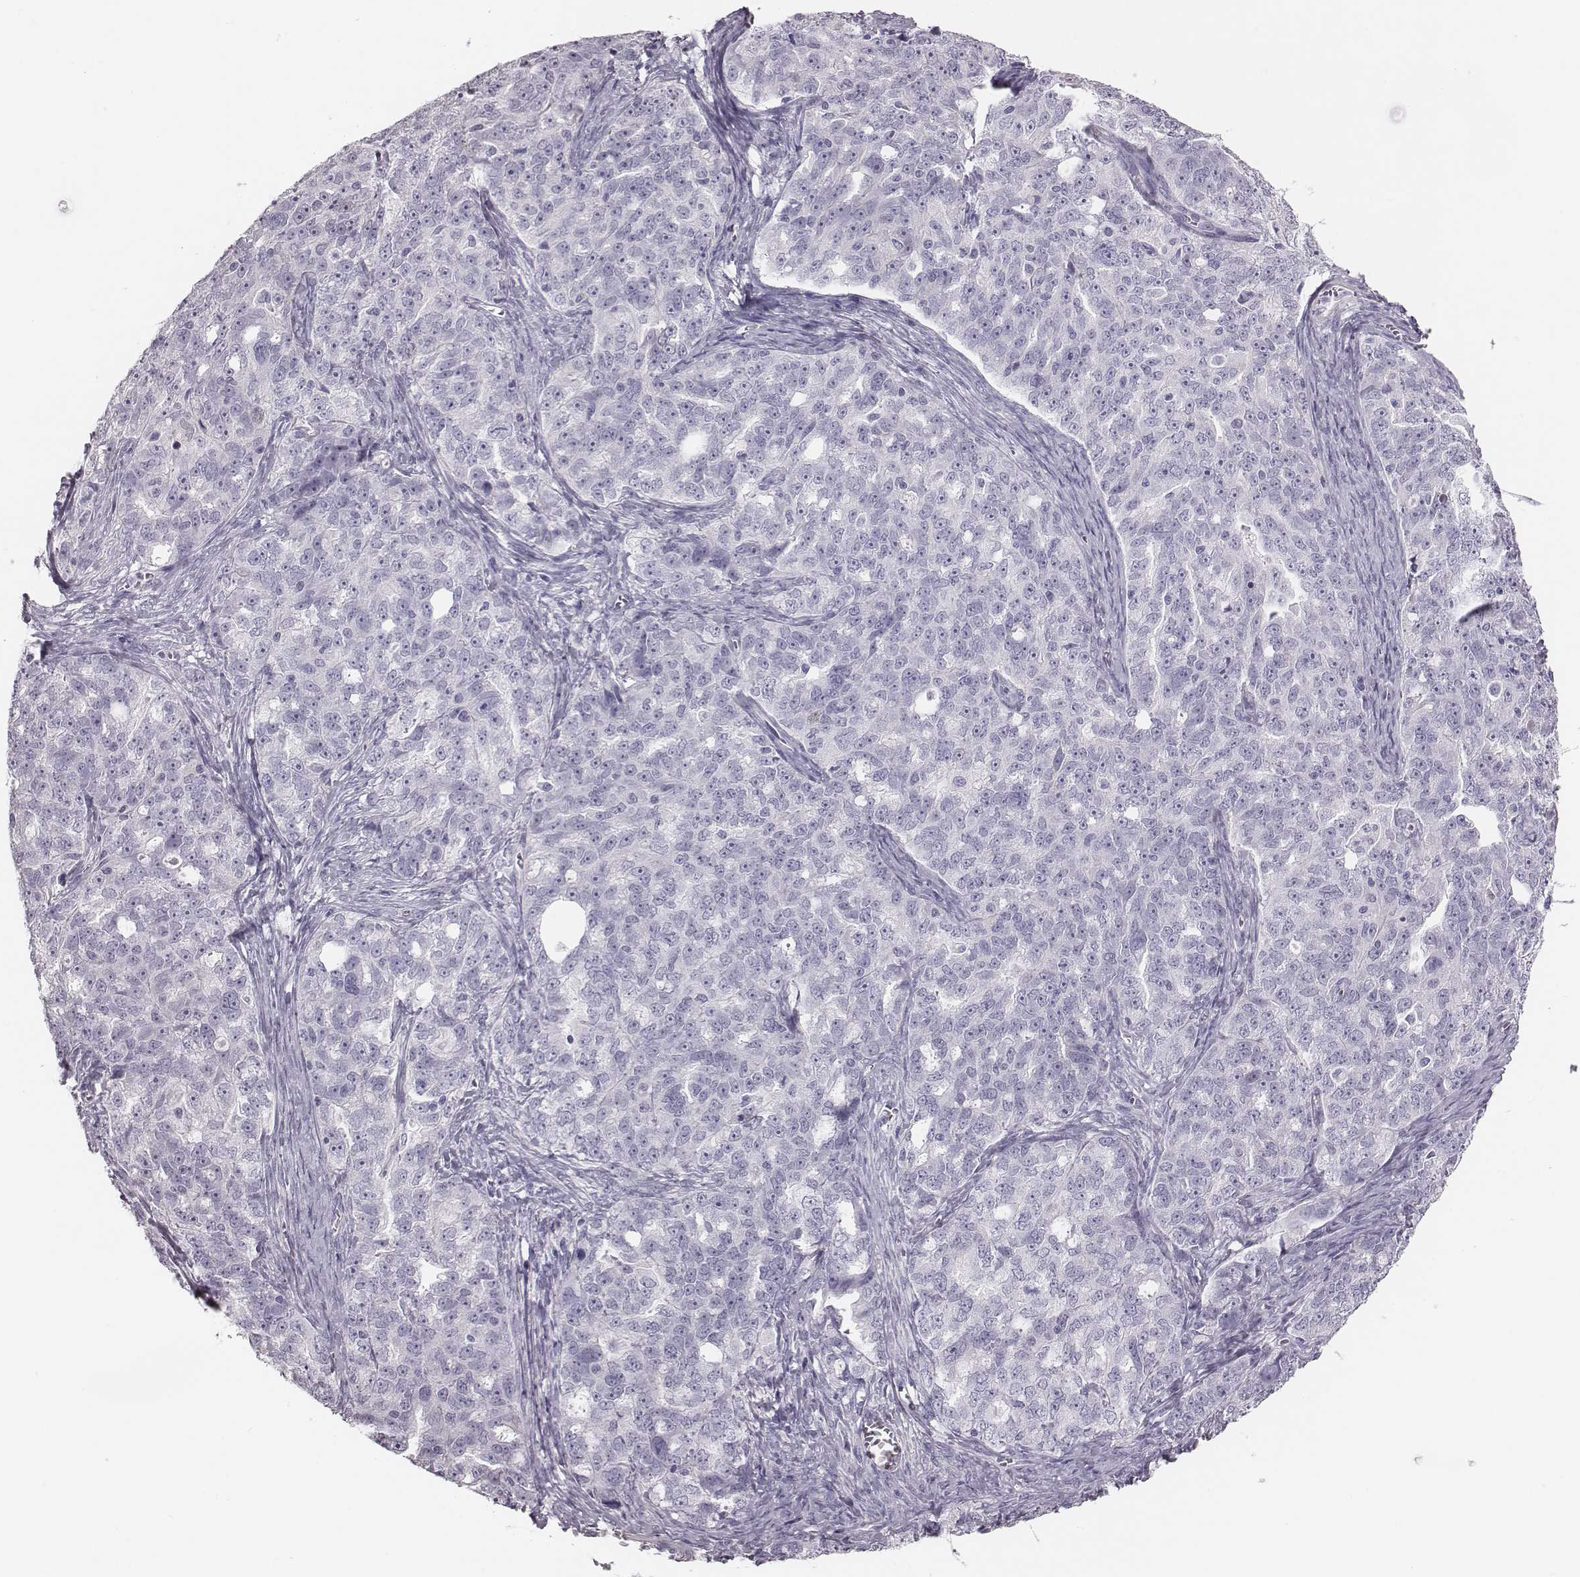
{"staining": {"intensity": "negative", "quantity": "none", "location": "none"}, "tissue": "ovarian cancer", "cell_type": "Tumor cells", "image_type": "cancer", "snomed": [{"axis": "morphology", "description": "Cystadenocarcinoma, serous, NOS"}, {"axis": "topography", "description": "Ovary"}], "caption": "High power microscopy micrograph of an immunohistochemistry micrograph of serous cystadenocarcinoma (ovarian), revealing no significant positivity in tumor cells.", "gene": "CRISP1", "patient": {"sex": "female", "age": 51}}